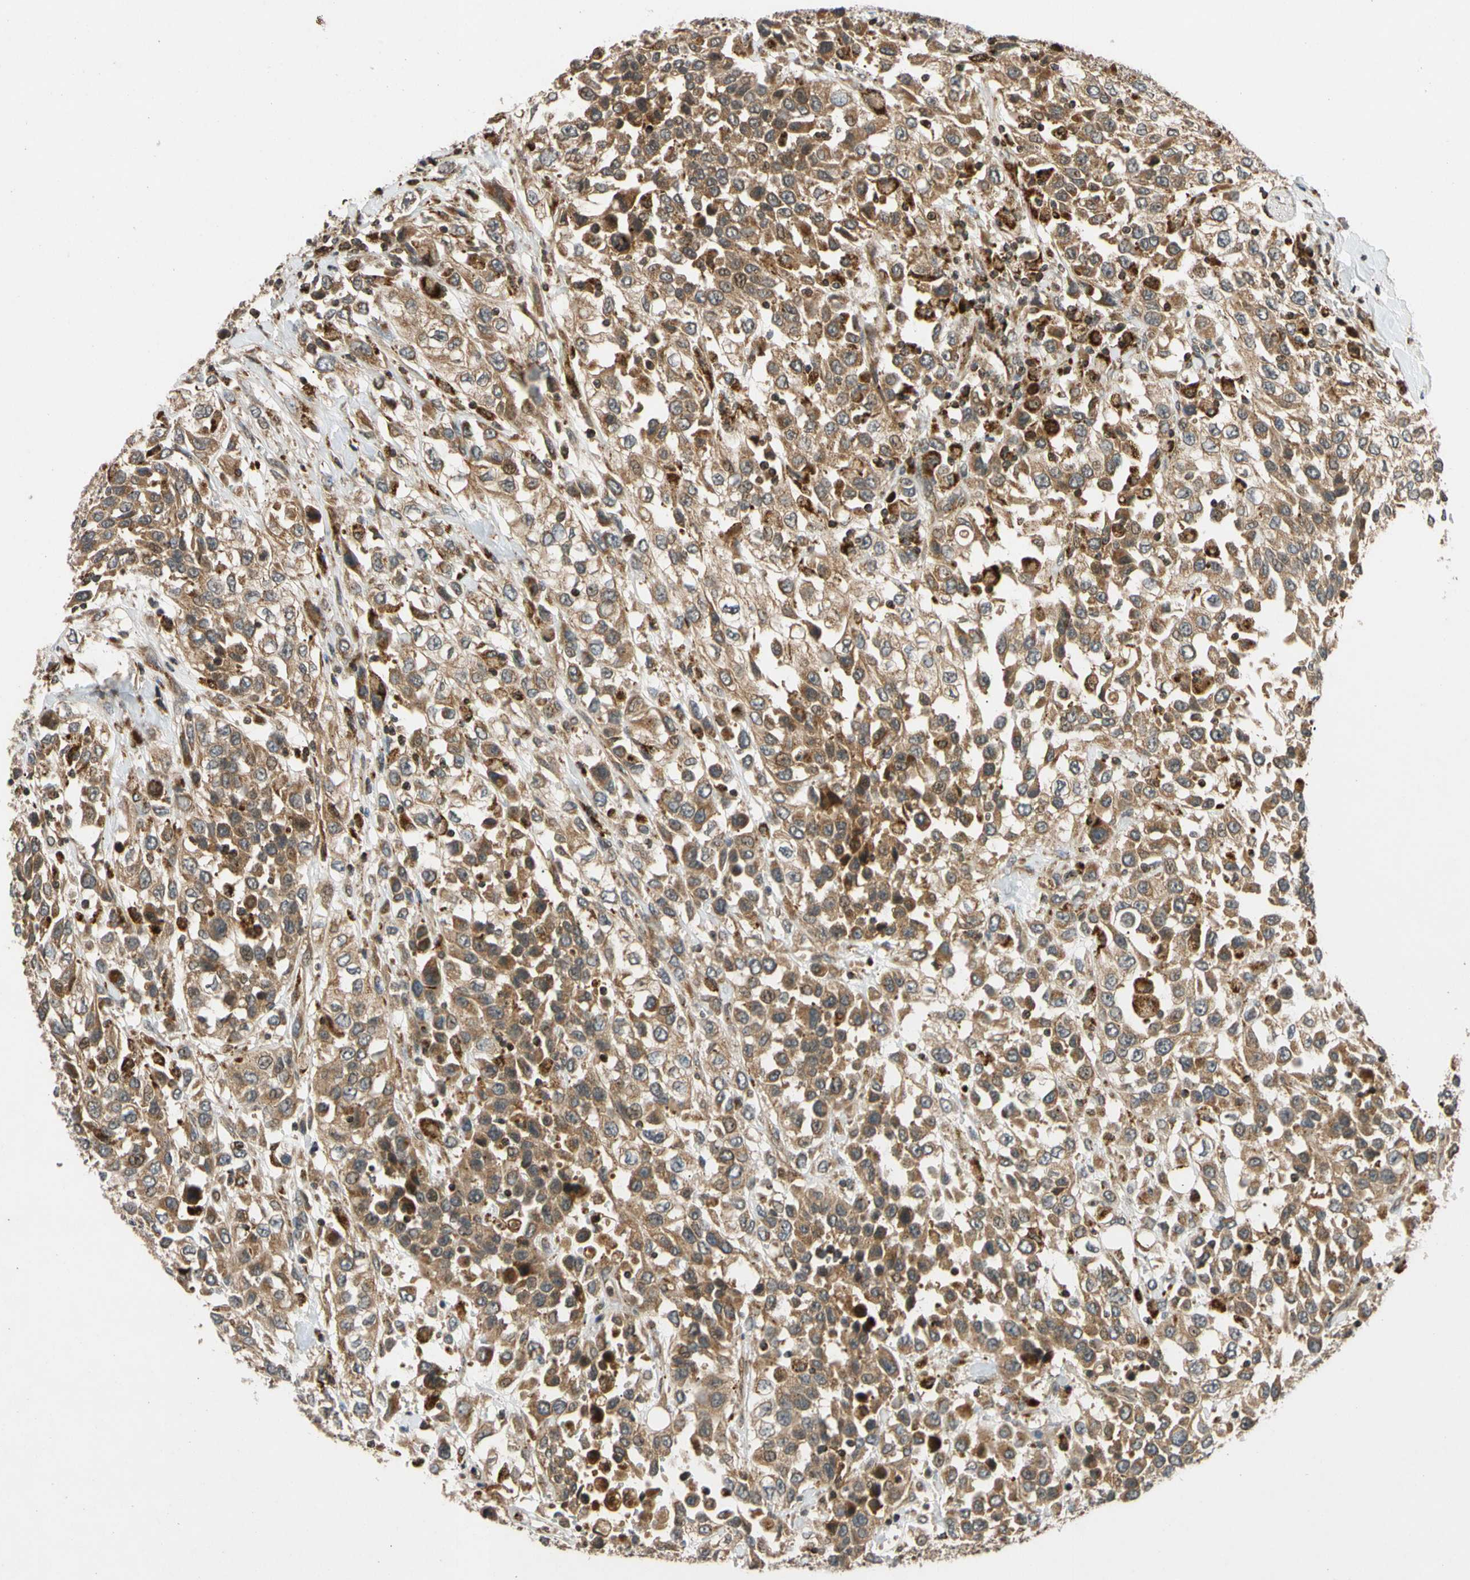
{"staining": {"intensity": "strong", "quantity": ">75%", "location": "cytoplasmic/membranous"}, "tissue": "urothelial cancer", "cell_type": "Tumor cells", "image_type": "cancer", "snomed": [{"axis": "morphology", "description": "Urothelial carcinoma, High grade"}, {"axis": "topography", "description": "Urinary bladder"}], "caption": "A brown stain highlights strong cytoplasmic/membranous expression of a protein in urothelial cancer tumor cells.", "gene": "MRPS22", "patient": {"sex": "female", "age": 80}}